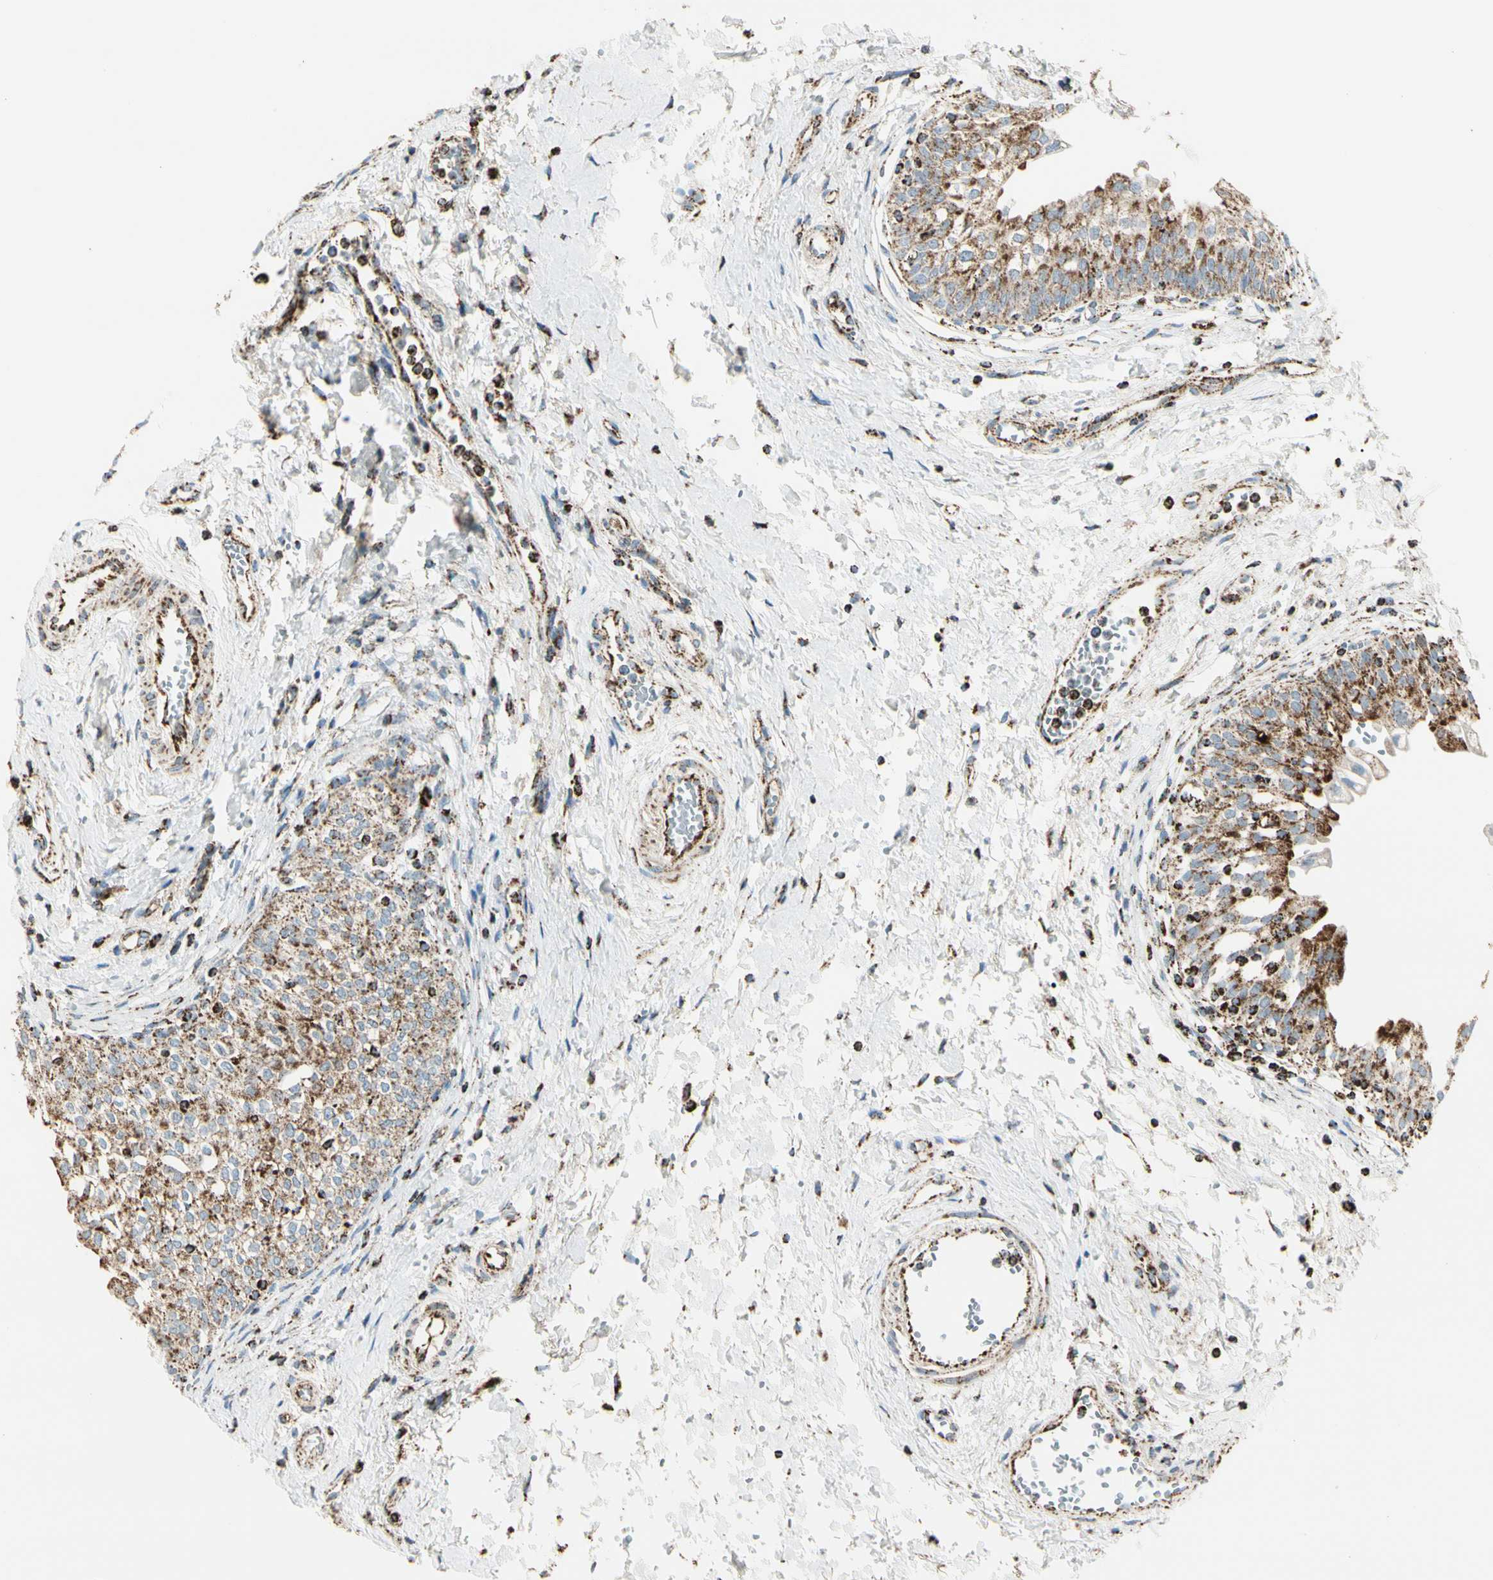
{"staining": {"intensity": "moderate", "quantity": "25%-75%", "location": "cytoplasmic/membranous"}, "tissue": "urinary bladder", "cell_type": "Urothelial cells", "image_type": "normal", "snomed": [{"axis": "morphology", "description": "Normal tissue, NOS"}, {"axis": "topography", "description": "Urinary bladder"}], "caption": "IHC of benign urinary bladder demonstrates medium levels of moderate cytoplasmic/membranous staining in about 25%-75% of urothelial cells.", "gene": "ME2", "patient": {"sex": "male", "age": 55}}